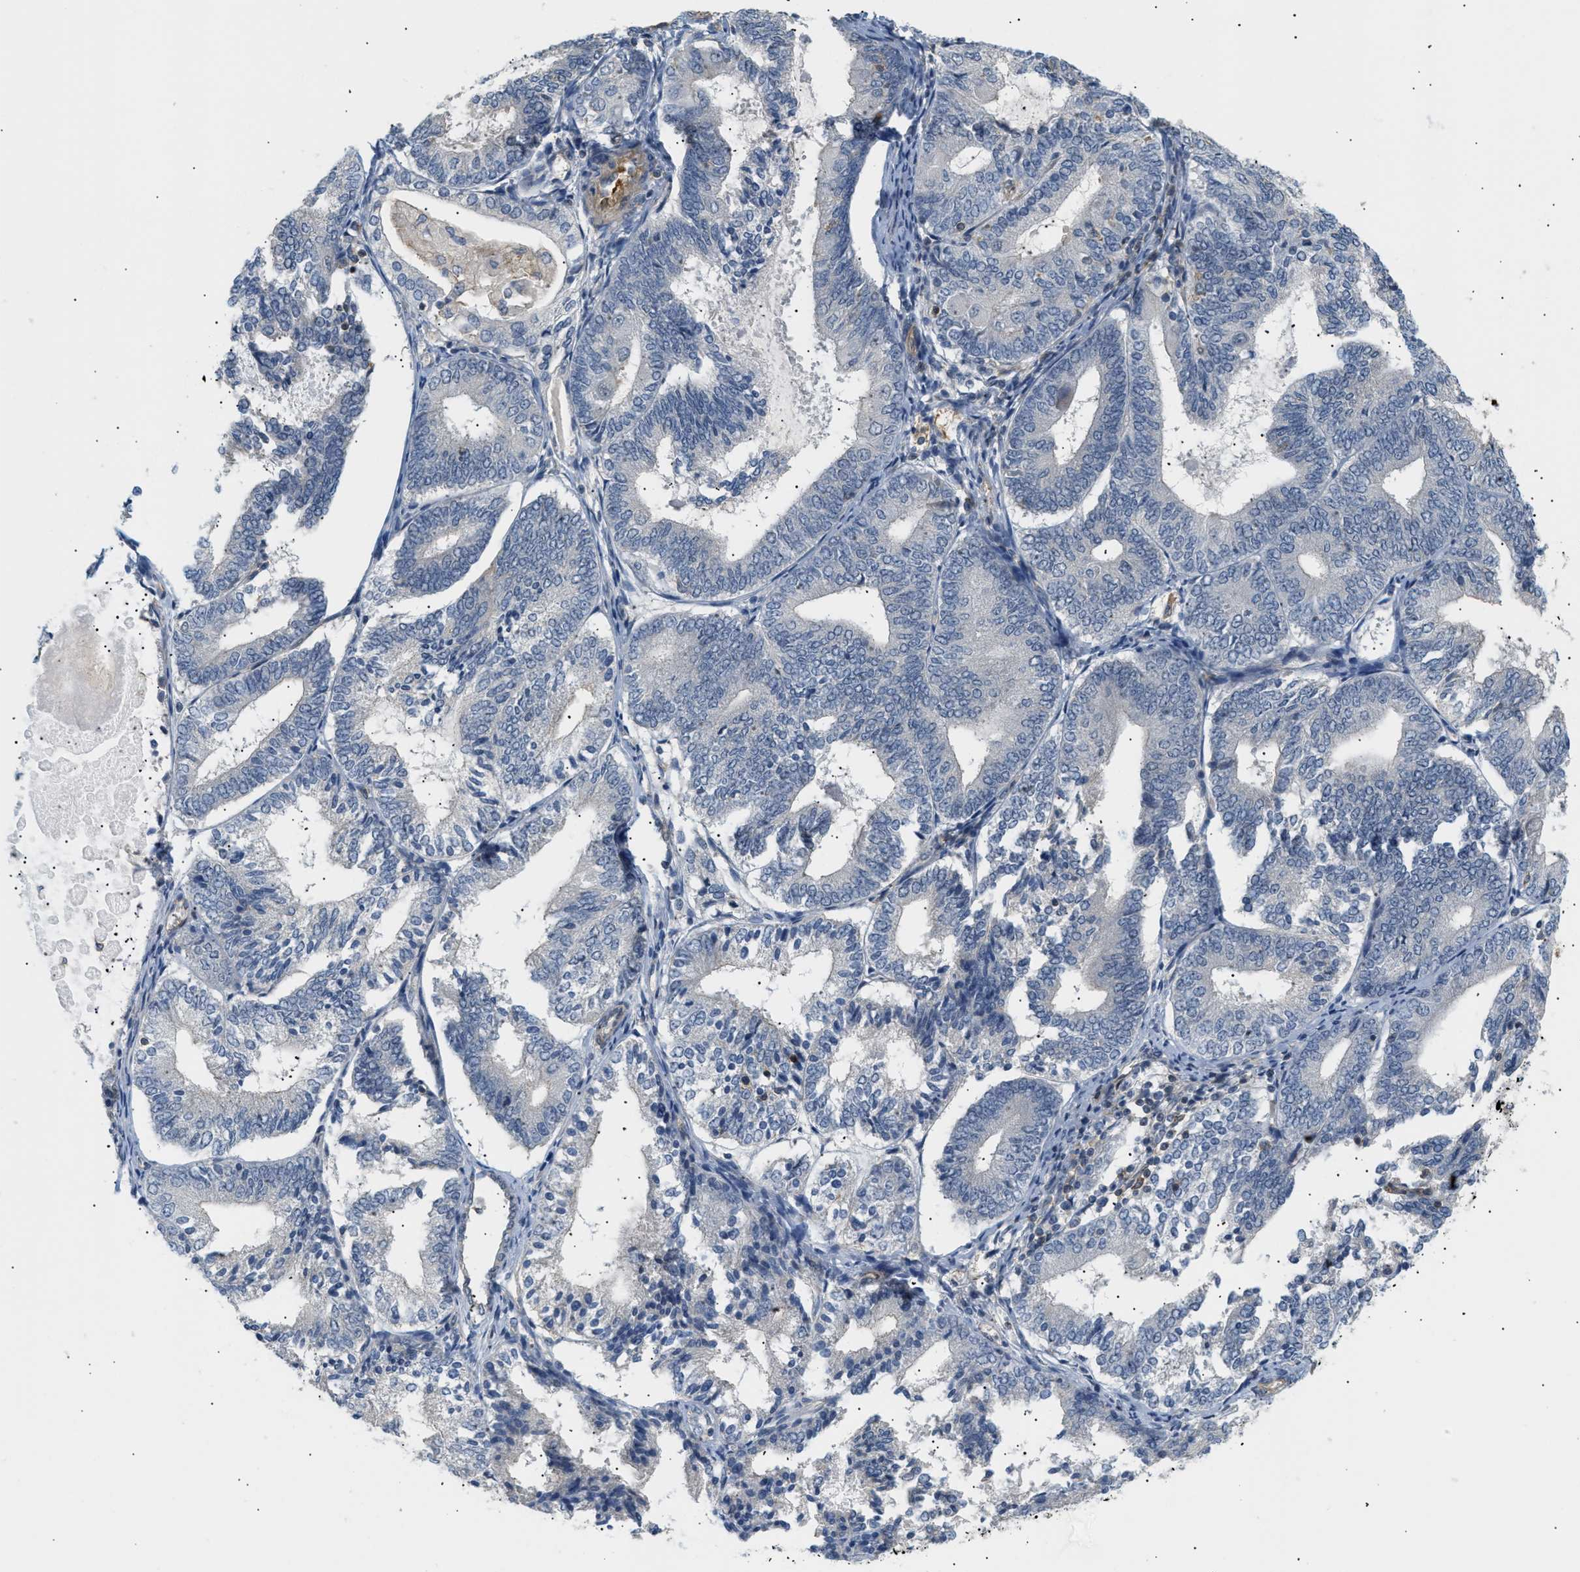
{"staining": {"intensity": "negative", "quantity": "none", "location": "none"}, "tissue": "endometrial cancer", "cell_type": "Tumor cells", "image_type": "cancer", "snomed": [{"axis": "morphology", "description": "Adenocarcinoma, NOS"}, {"axis": "topography", "description": "Endometrium"}], "caption": "Immunohistochemistry image of neoplastic tissue: endometrial adenocarcinoma stained with DAB demonstrates no significant protein positivity in tumor cells. (Stains: DAB (3,3'-diaminobenzidine) IHC with hematoxylin counter stain, Microscopy: brightfield microscopy at high magnification).", "gene": "CORO2B", "patient": {"sex": "female", "age": 81}}